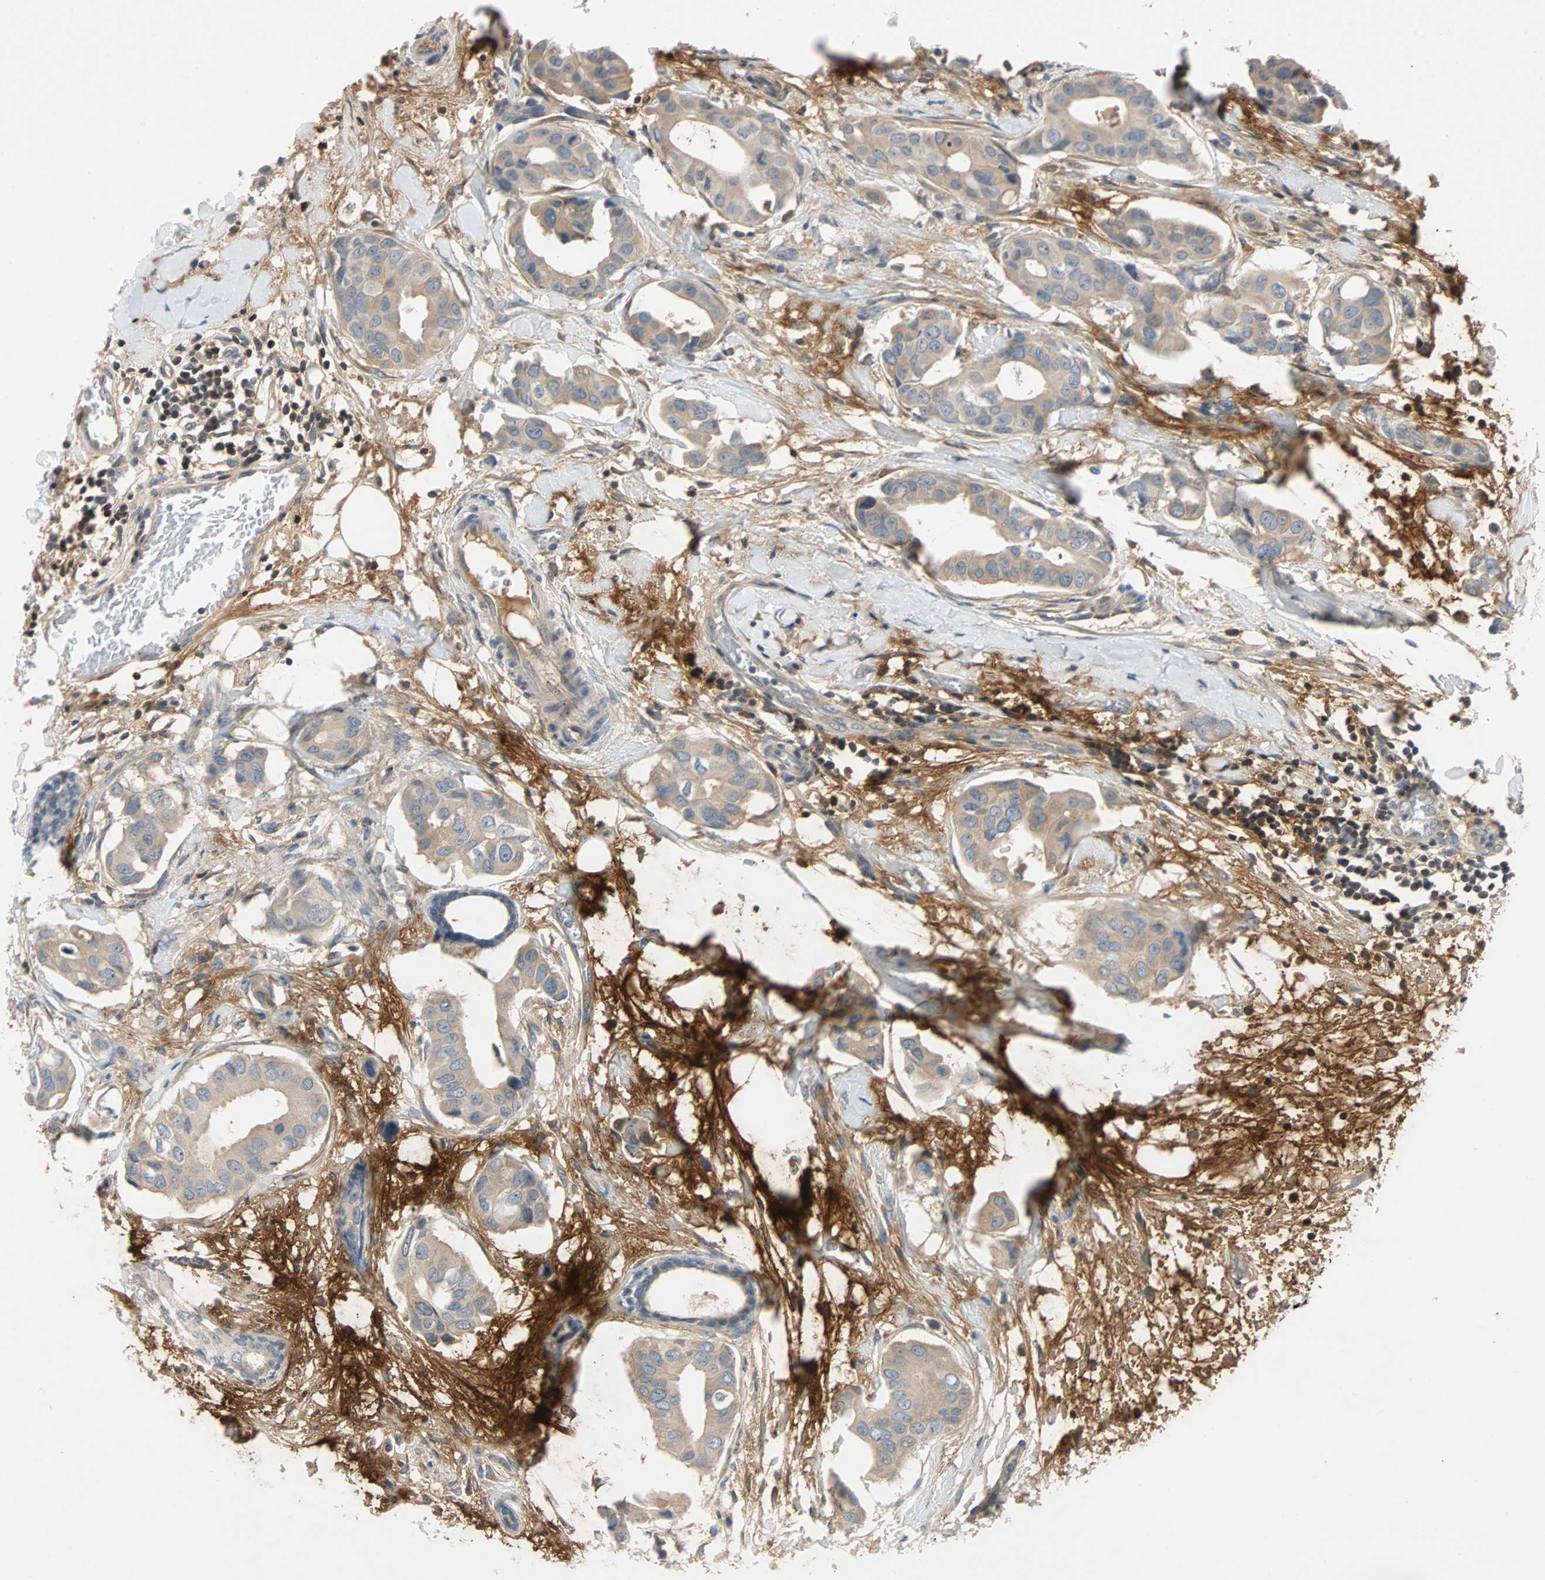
{"staining": {"intensity": "moderate", "quantity": ">75%", "location": "cytoplasmic/membranous"}, "tissue": "breast cancer", "cell_type": "Tumor cells", "image_type": "cancer", "snomed": [{"axis": "morphology", "description": "Duct carcinoma"}, {"axis": "topography", "description": "Breast"}], "caption": "Immunohistochemical staining of human breast invasive ductal carcinoma demonstrates moderate cytoplasmic/membranous protein expression in approximately >75% of tumor cells.", "gene": "MAP4K1", "patient": {"sex": "female", "age": 40}}